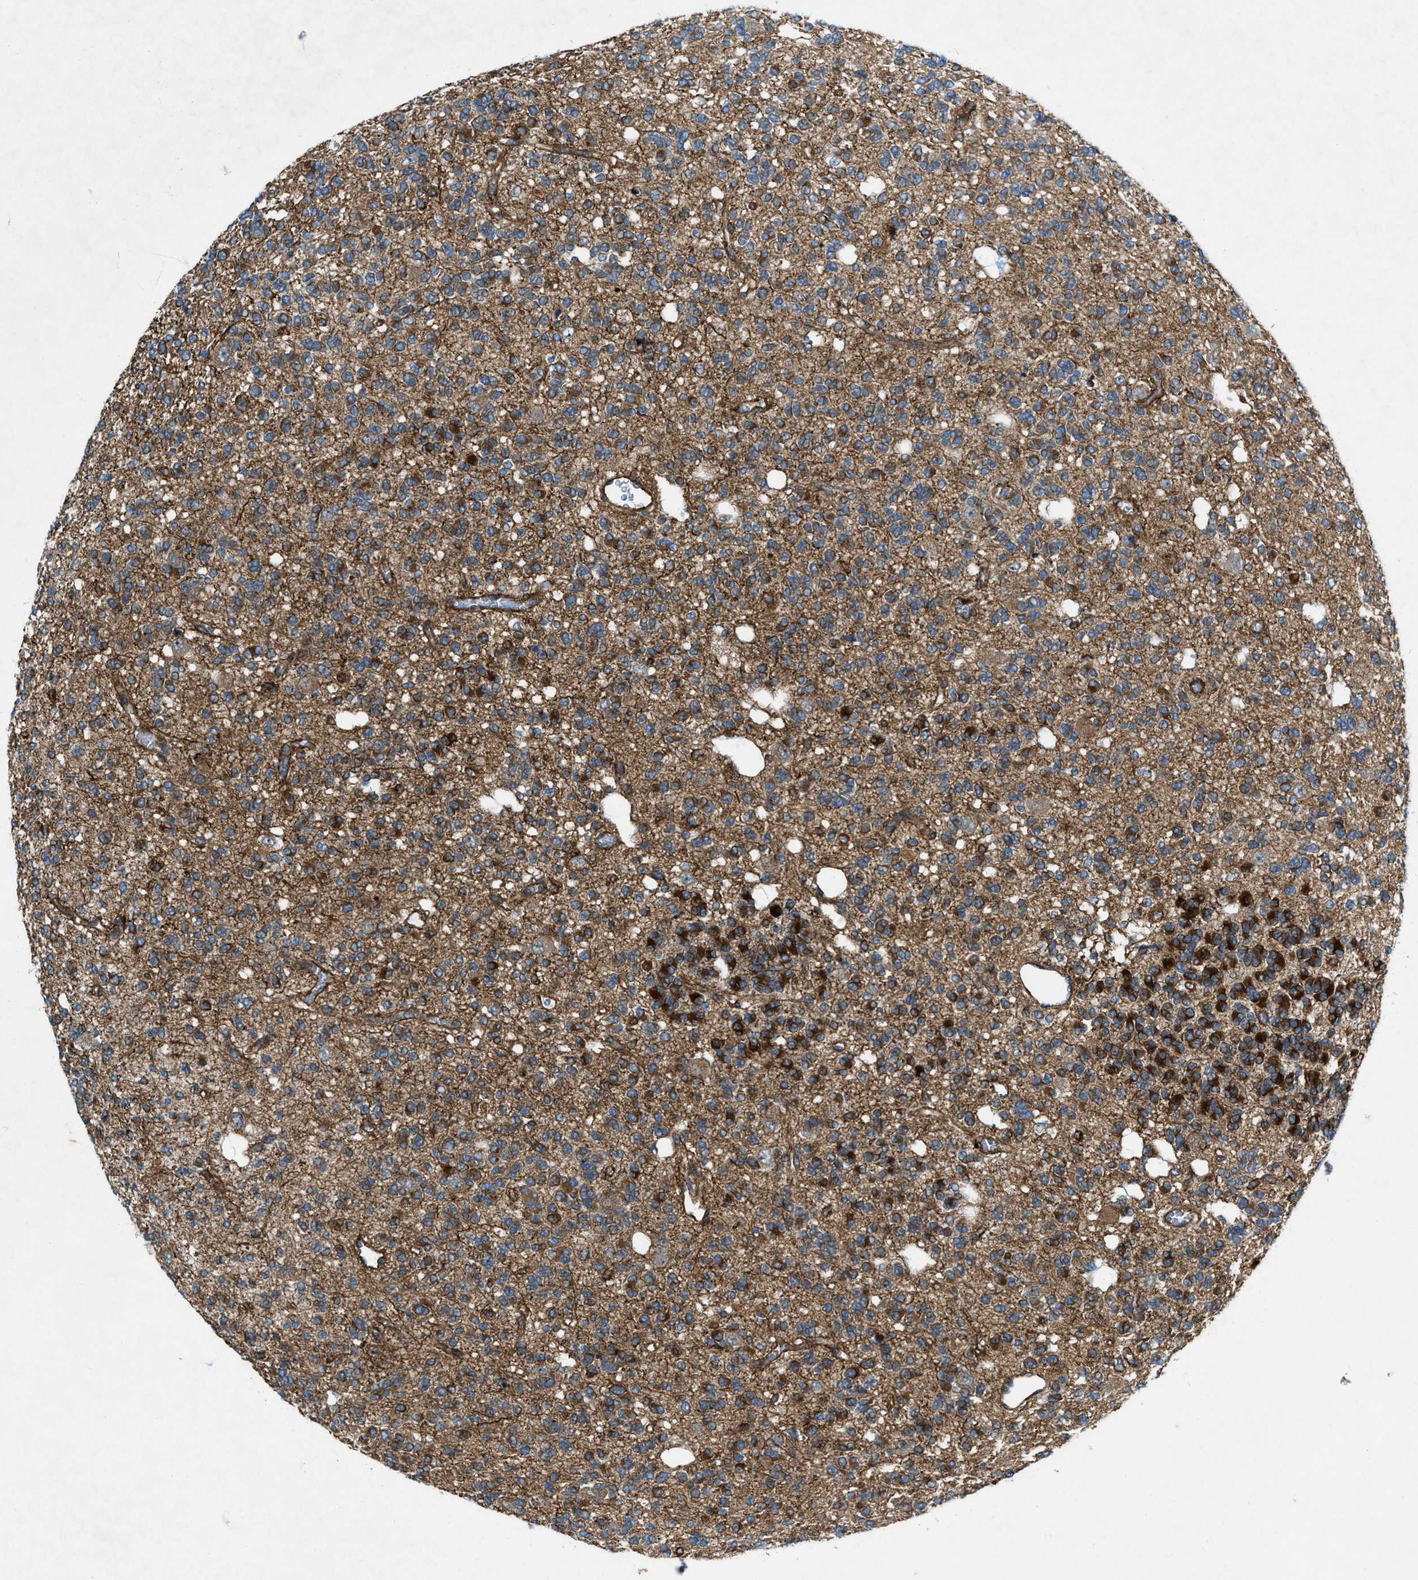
{"staining": {"intensity": "moderate", "quantity": ">75%", "location": "cytoplasmic/membranous"}, "tissue": "glioma", "cell_type": "Tumor cells", "image_type": "cancer", "snomed": [{"axis": "morphology", "description": "Glioma, malignant, Low grade"}, {"axis": "topography", "description": "Brain"}], "caption": "Malignant low-grade glioma tissue exhibits moderate cytoplasmic/membranous staining in about >75% of tumor cells", "gene": "URGCP", "patient": {"sex": "male", "age": 38}}